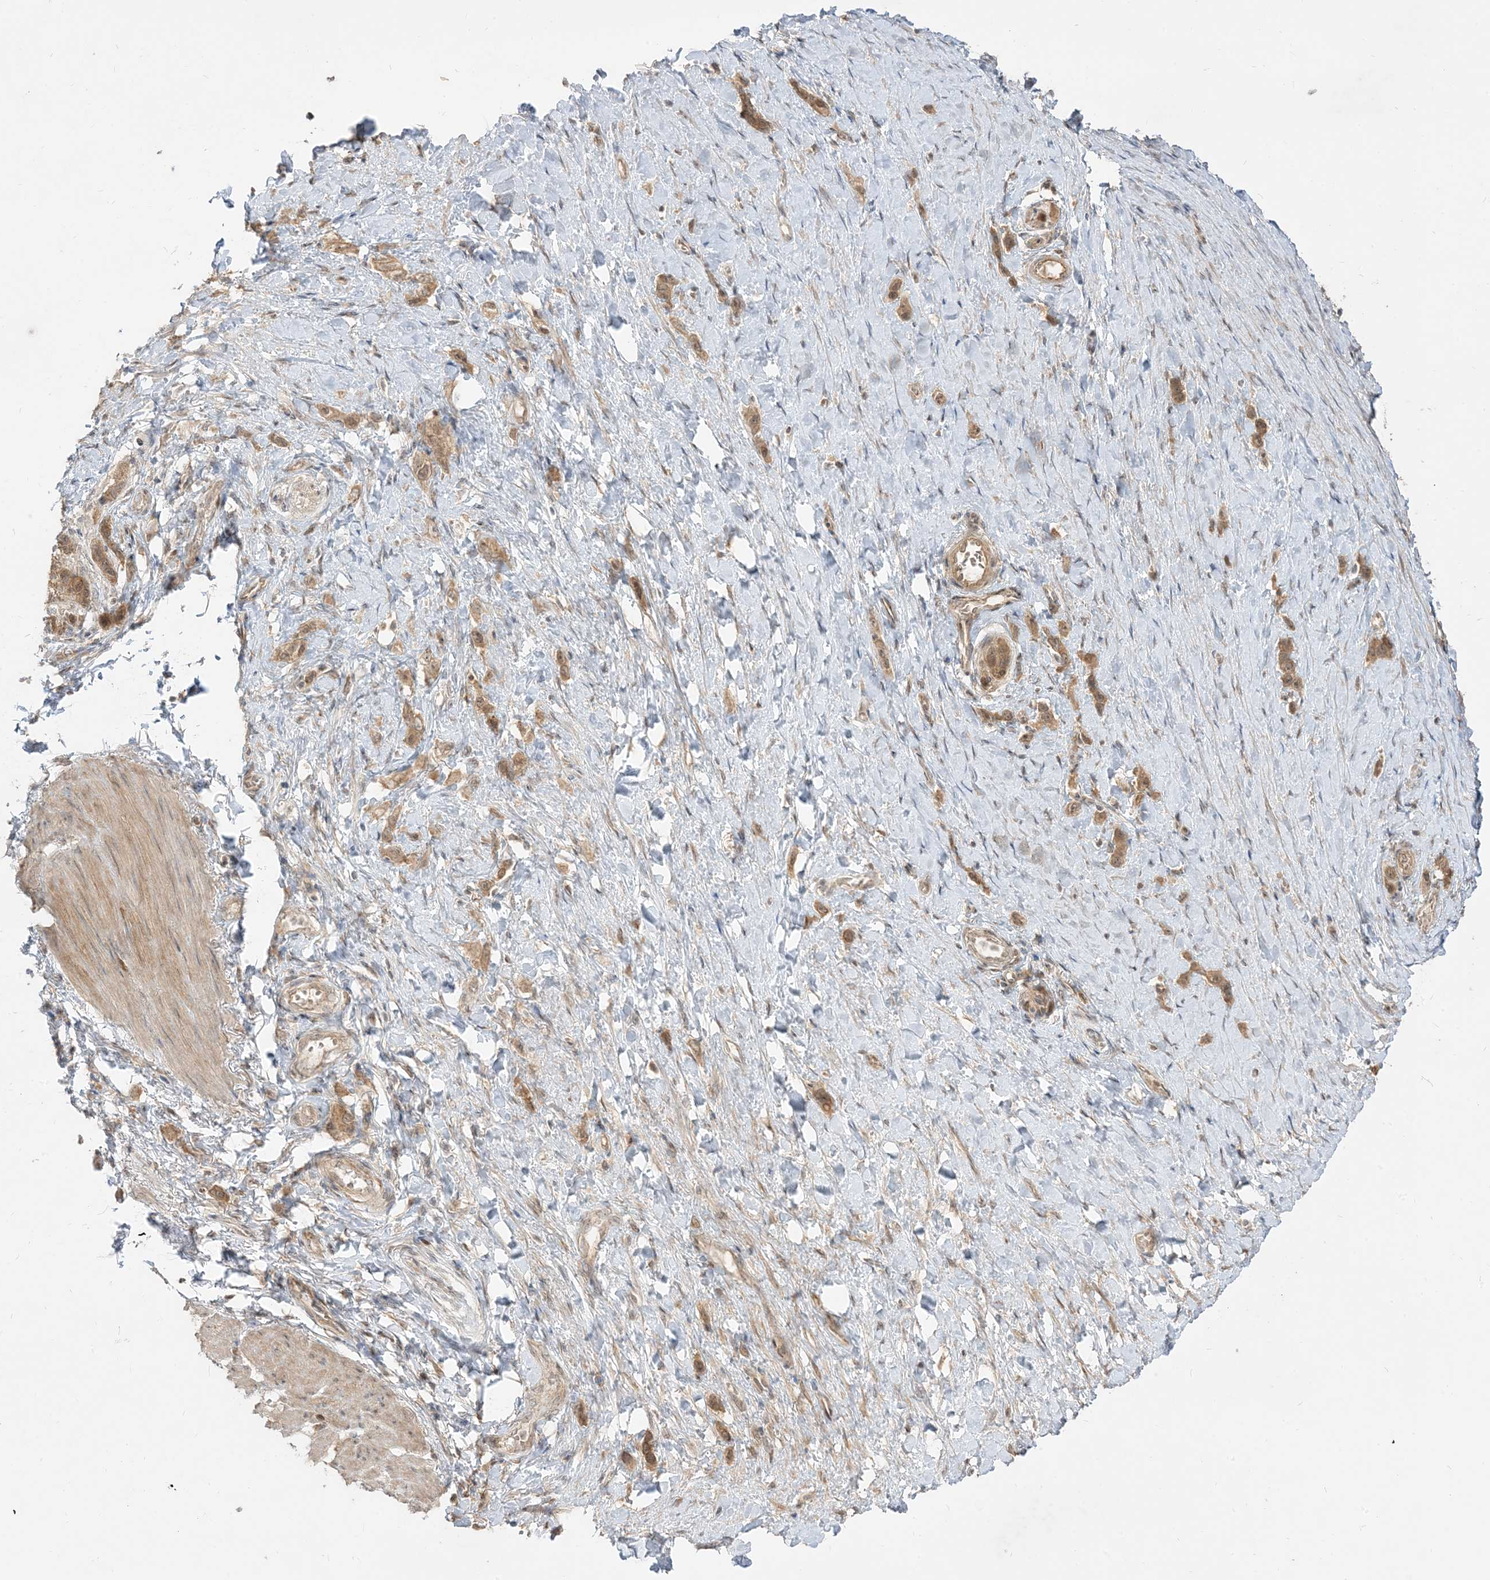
{"staining": {"intensity": "moderate", "quantity": ">75%", "location": "cytoplasmic/membranous"}, "tissue": "stomach cancer", "cell_type": "Tumor cells", "image_type": "cancer", "snomed": [{"axis": "morphology", "description": "Adenocarcinoma, NOS"}, {"axis": "topography", "description": "Stomach"}], "caption": "A brown stain shows moderate cytoplasmic/membranous positivity of a protein in human adenocarcinoma (stomach) tumor cells.", "gene": "TBCC", "patient": {"sex": "female", "age": 65}}